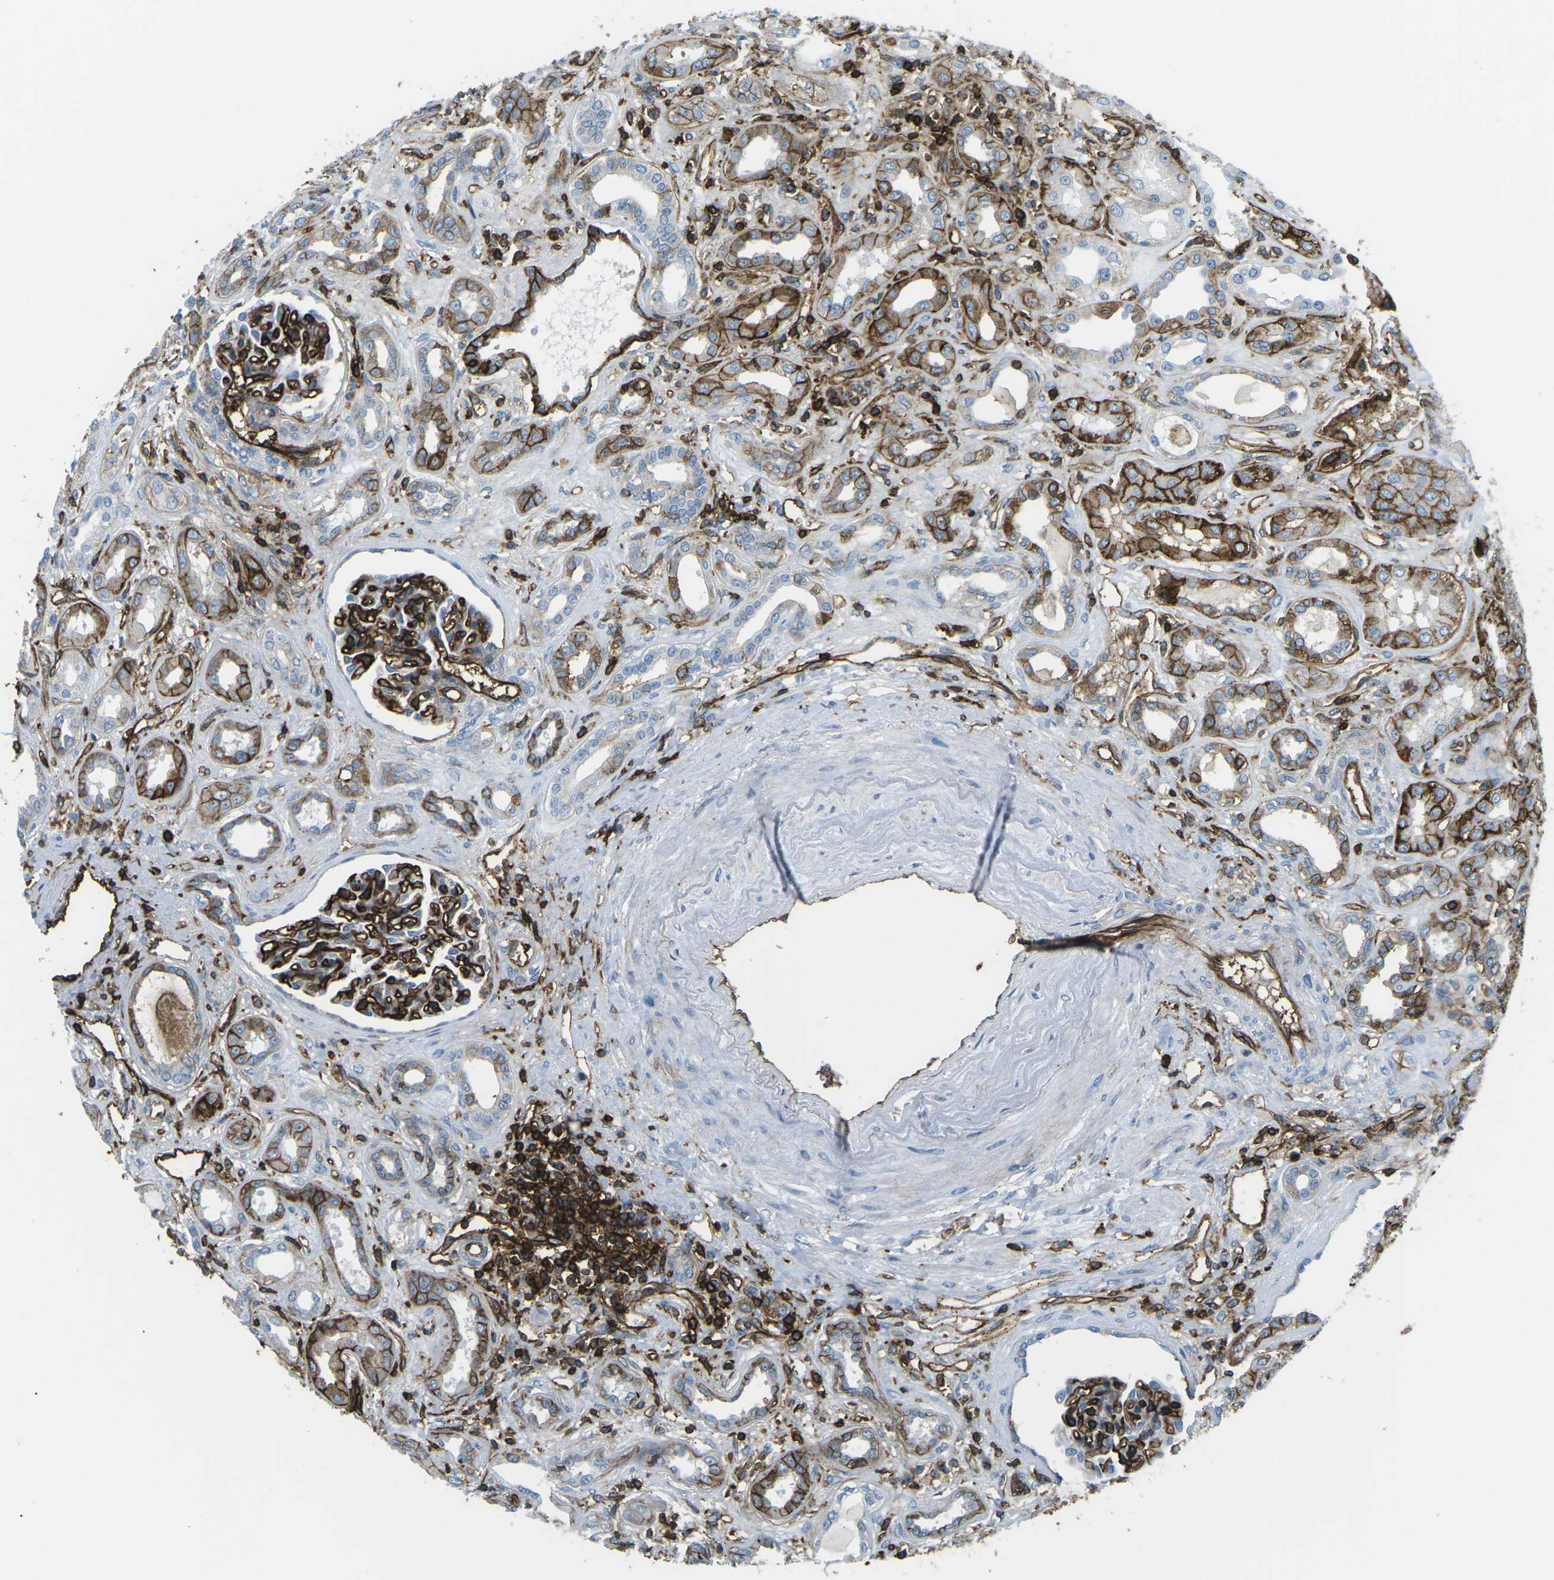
{"staining": {"intensity": "strong", "quantity": "25%-75%", "location": "cytoplasmic/membranous"}, "tissue": "kidney", "cell_type": "Cells in glomeruli", "image_type": "normal", "snomed": [{"axis": "morphology", "description": "Normal tissue, NOS"}, {"axis": "topography", "description": "Kidney"}], "caption": "IHC photomicrograph of unremarkable kidney stained for a protein (brown), which exhibits high levels of strong cytoplasmic/membranous staining in about 25%-75% of cells in glomeruli.", "gene": "HLA", "patient": {"sex": "male", "age": 59}}